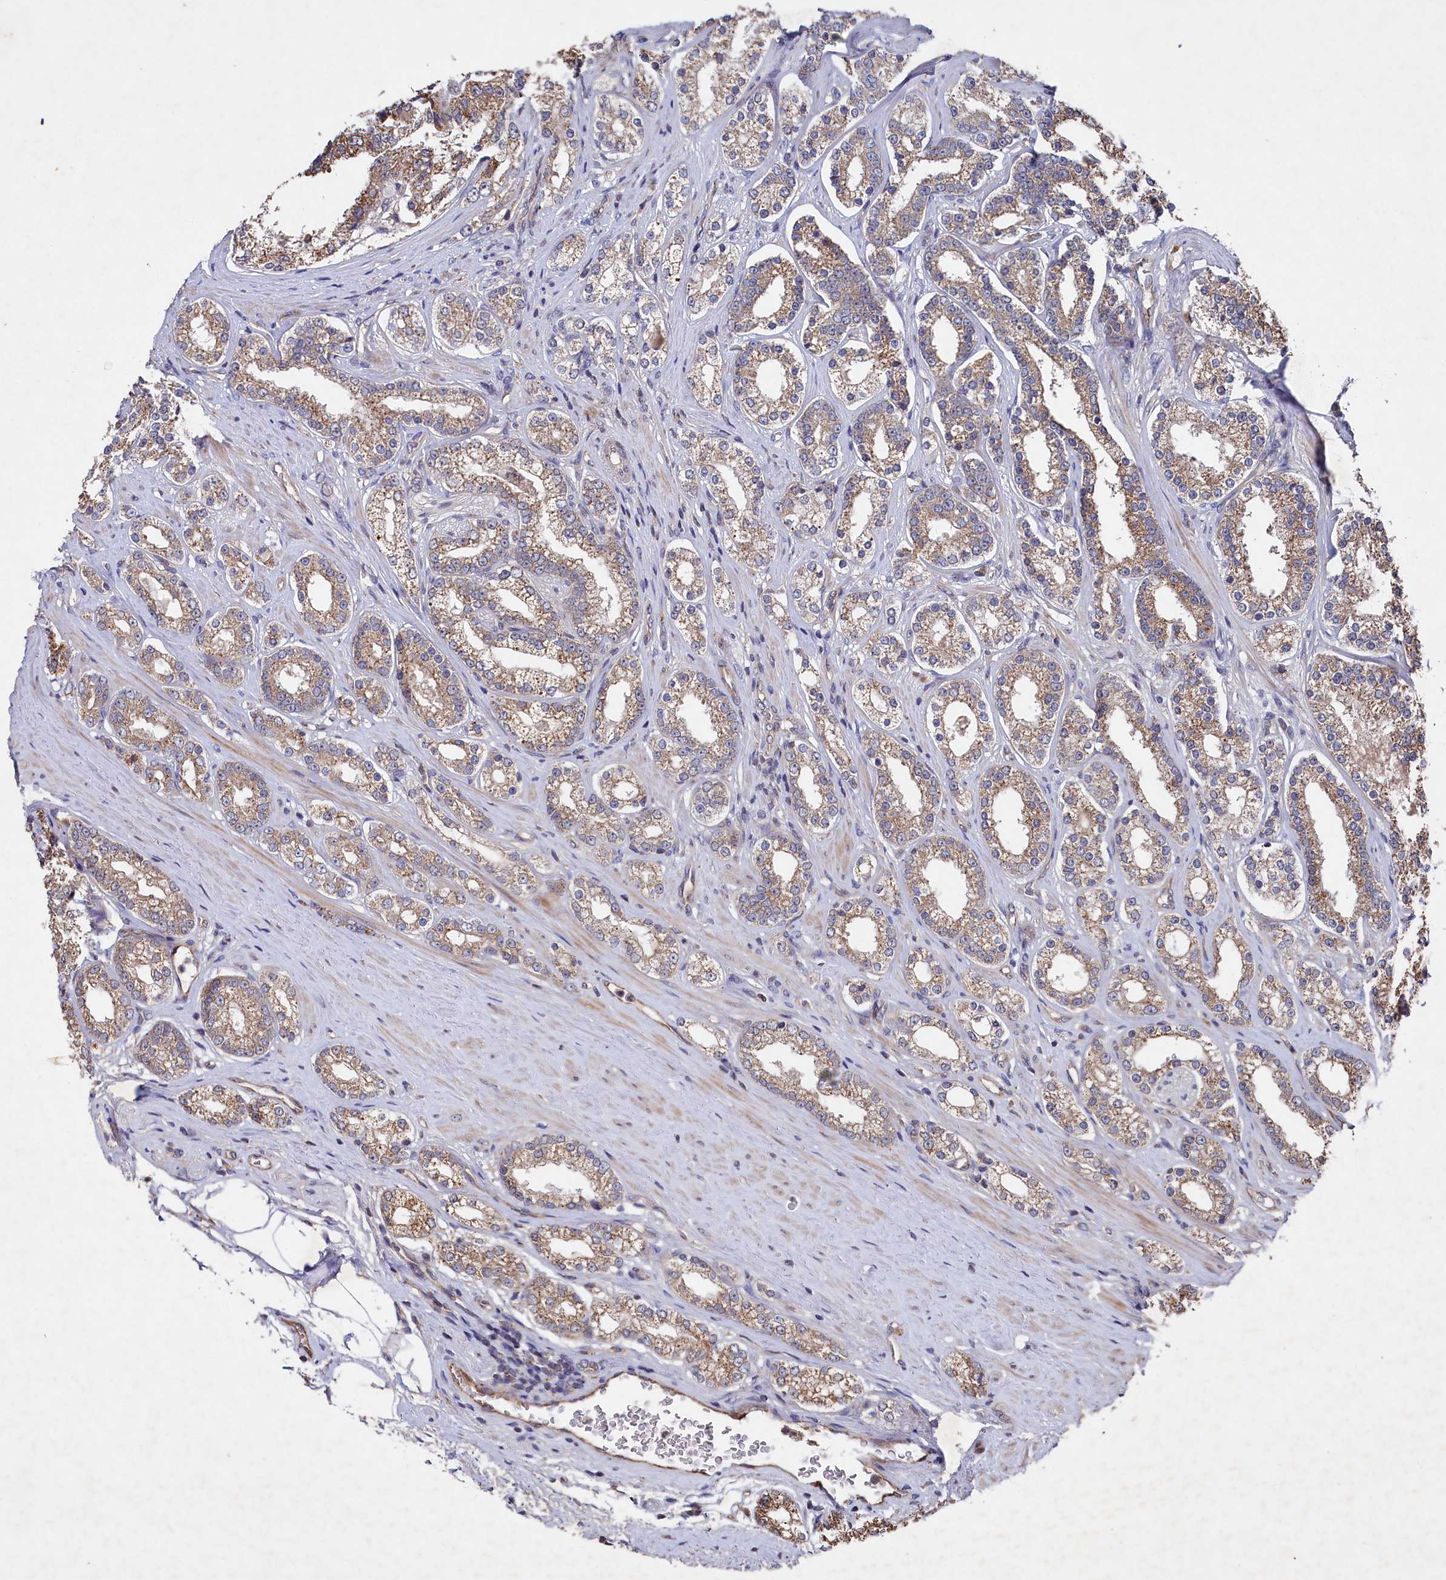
{"staining": {"intensity": "moderate", "quantity": ">75%", "location": "cytoplasmic/membranous"}, "tissue": "prostate cancer", "cell_type": "Tumor cells", "image_type": "cancer", "snomed": [{"axis": "morphology", "description": "Normal tissue, NOS"}, {"axis": "morphology", "description": "Adenocarcinoma, High grade"}, {"axis": "topography", "description": "Prostate"}], "caption": "Moderate cytoplasmic/membranous positivity is appreciated in about >75% of tumor cells in prostate cancer. (DAB (3,3'-diaminobenzidine) = brown stain, brightfield microscopy at high magnification).", "gene": "SUPV3L1", "patient": {"sex": "male", "age": 83}}